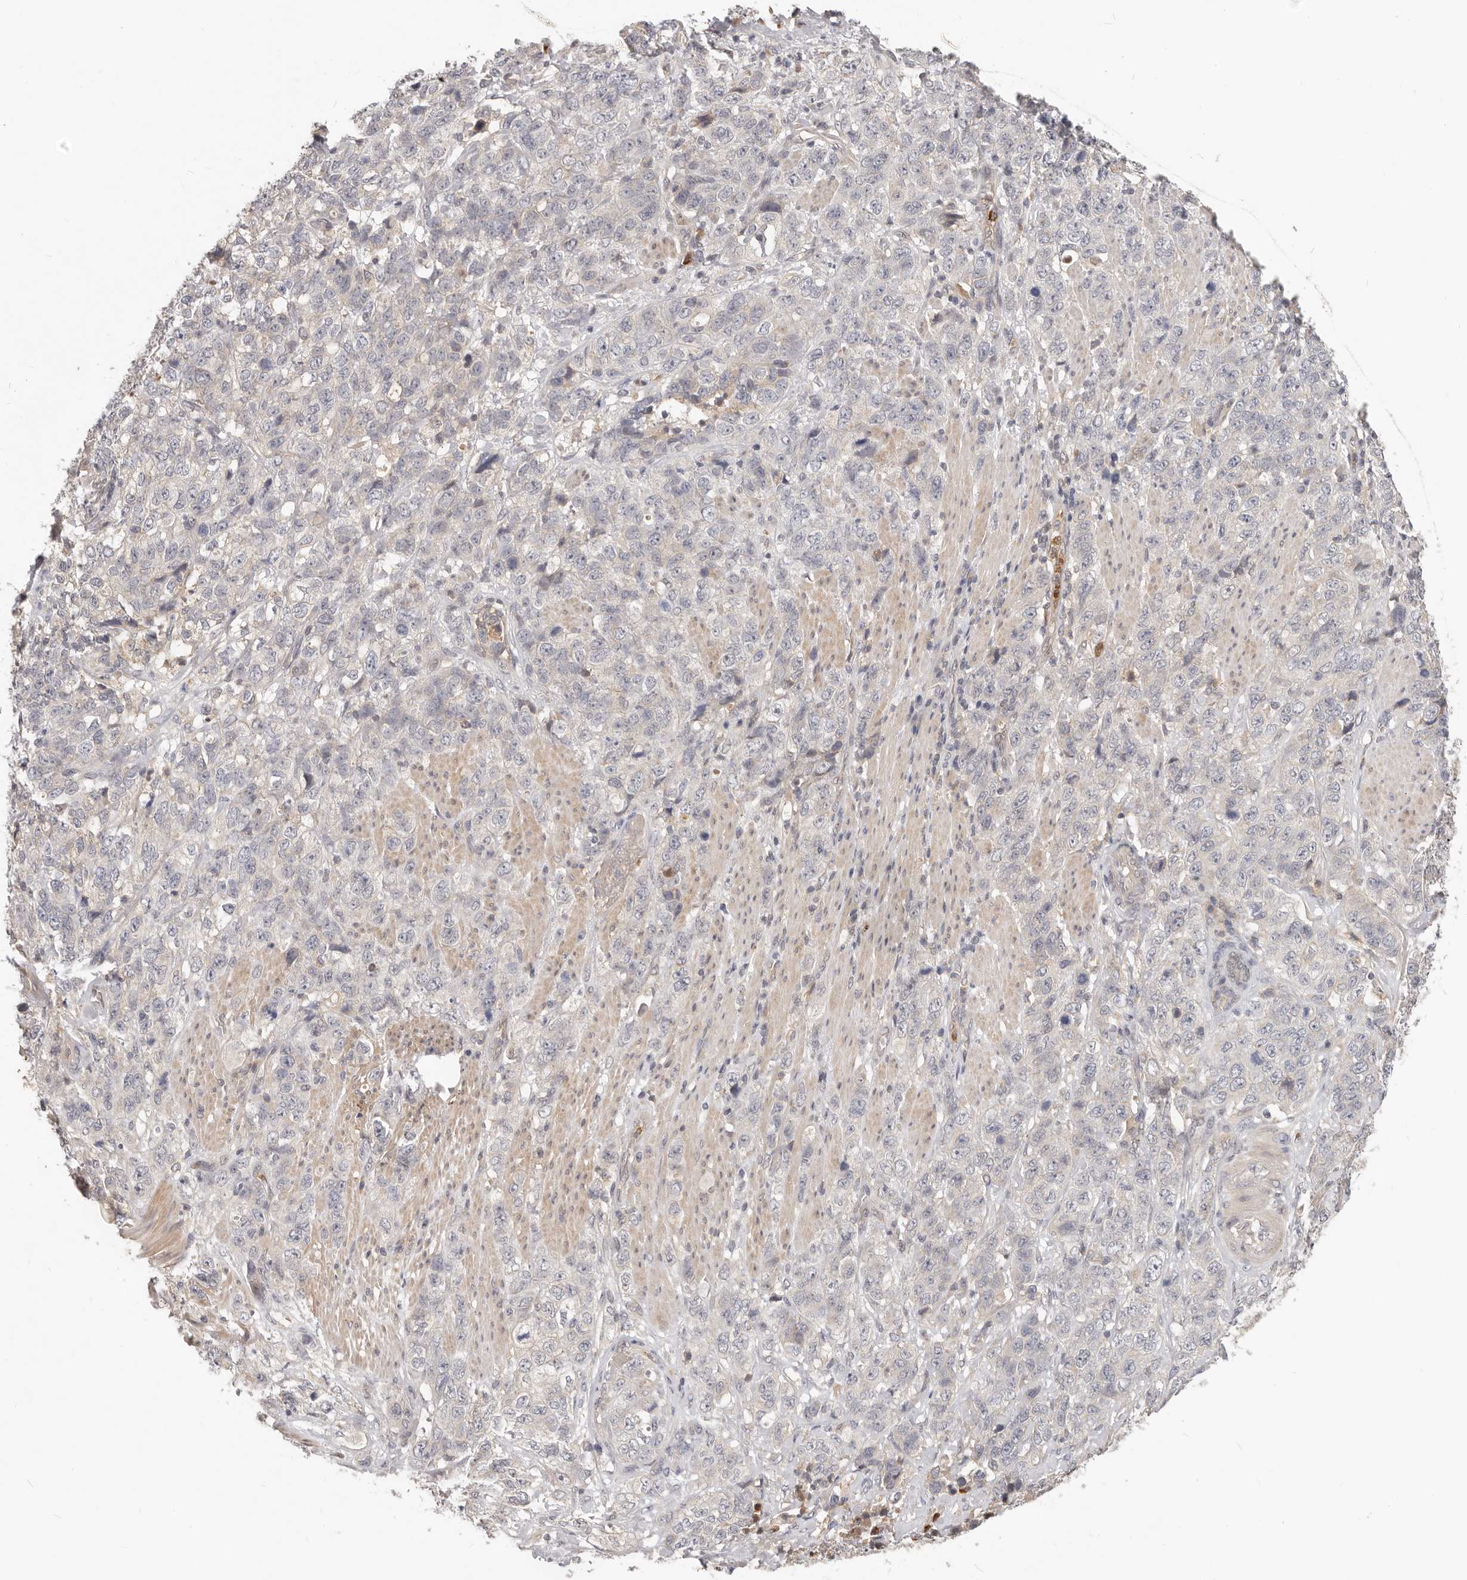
{"staining": {"intensity": "negative", "quantity": "none", "location": "none"}, "tissue": "stomach cancer", "cell_type": "Tumor cells", "image_type": "cancer", "snomed": [{"axis": "morphology", "description": "Adenocarcinoma, NOS"}, {"axis": "topography", "description": "Stomach"}], "caption": "A high-resolution image shows immunohistochemistry (IHC) staining of stomach adenocarcinoma, which demonstrates no significant expression in tumor cells. Brightfield microscopy of IHC stained with DAB (3,3'-diaminobenzidine) (brown) and hematoxylin (blue), captured at high magnification.", "gene": "USP49", "patient": {"sex": "male", "age": 48}}